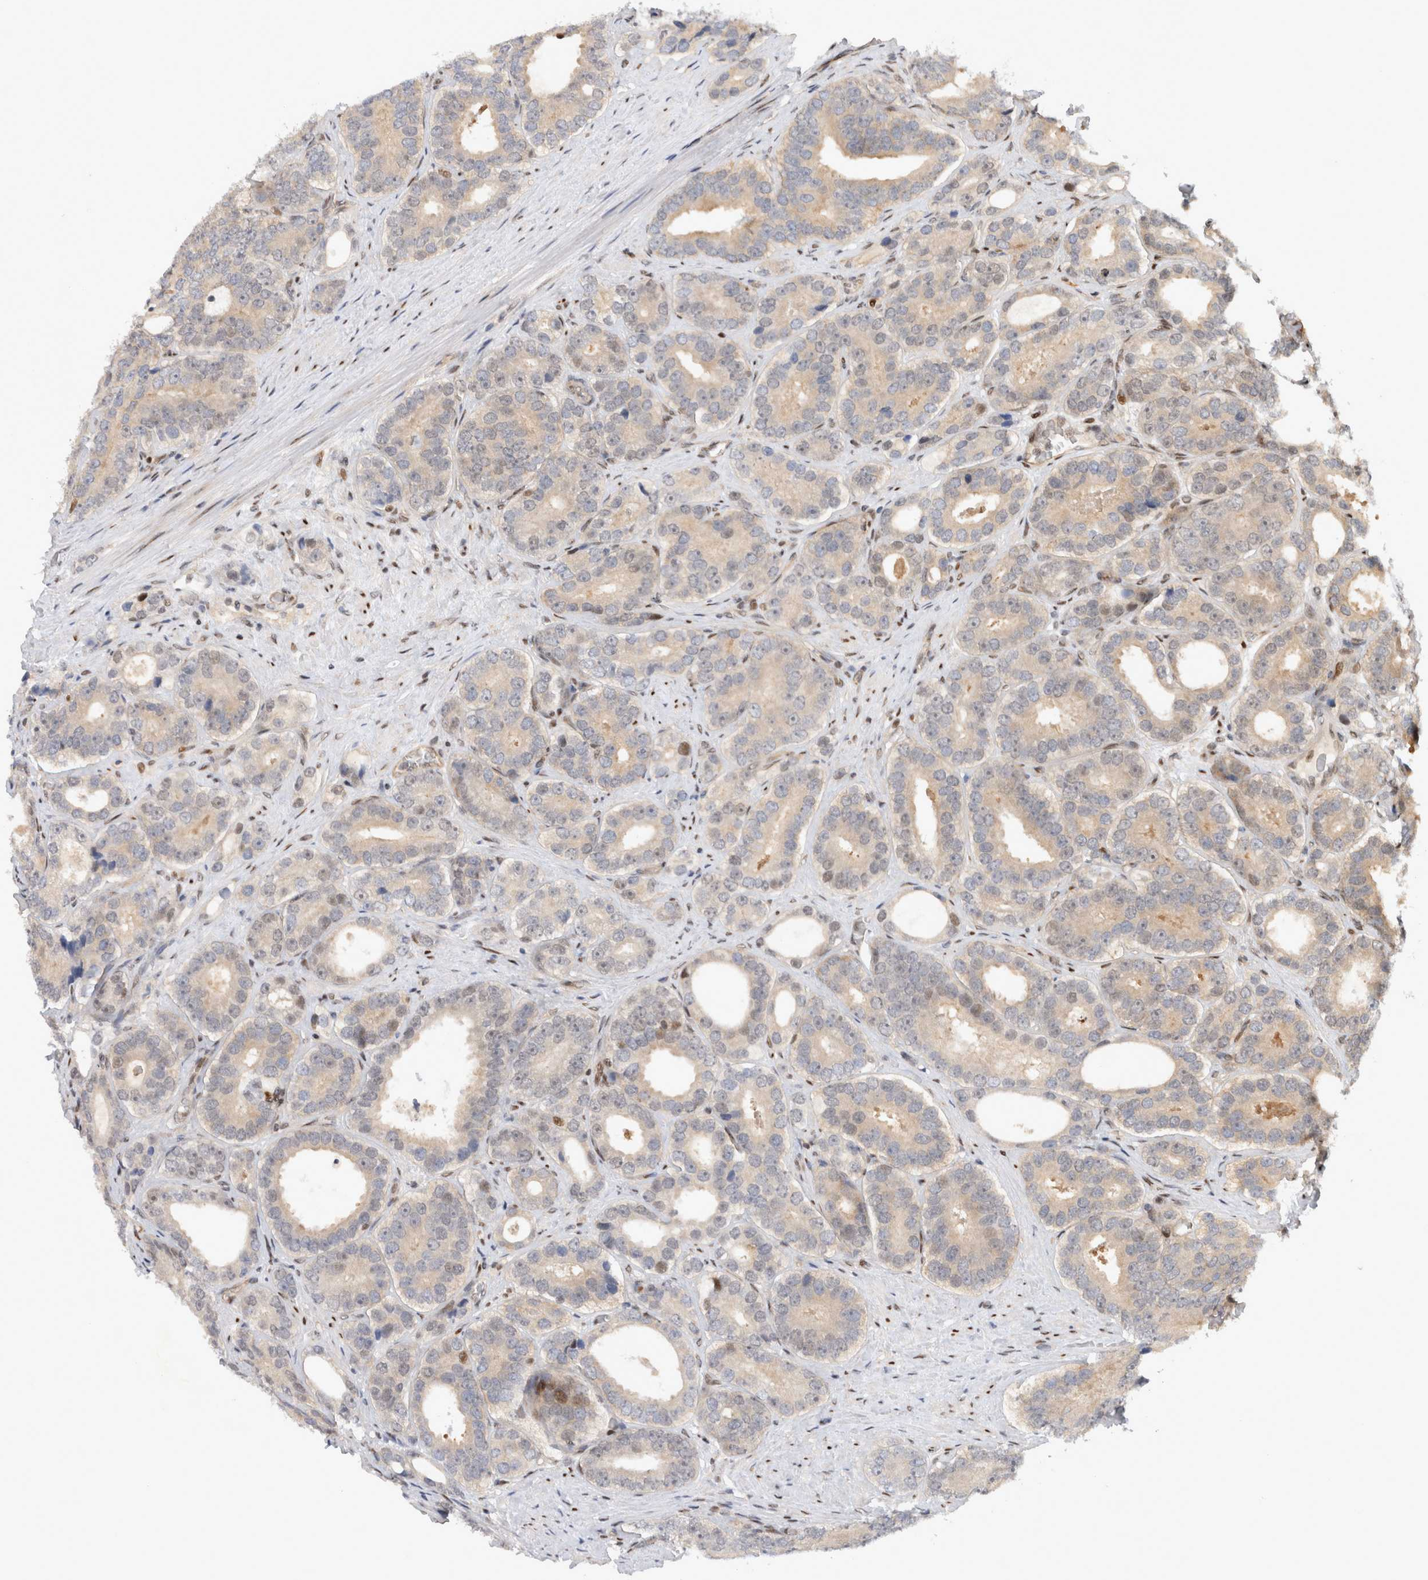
{"staining": {"intensity": "negative", "quantity": "none", "location": "none"}, "tissue": "prostate cancer", "cell_type": "Tumor cells", "image_type": "cancer", "snomed": [{"axis": "morphology", "description": "Adenocarcinoma, High grade"}, {"axis": "topography", "description": "Prostate"}], "caption": "High magnification brightfield microscopy of prostate cancer (adenocarcinoma (high-grade)) stained with DAB (3,3'-diaminobenzidine) (brown) and counterstained with hematoxylin (blue): tumor cells show no significant positivity.", "gene": "TCF4", "patient": {"sex": "male", "age": 56}}